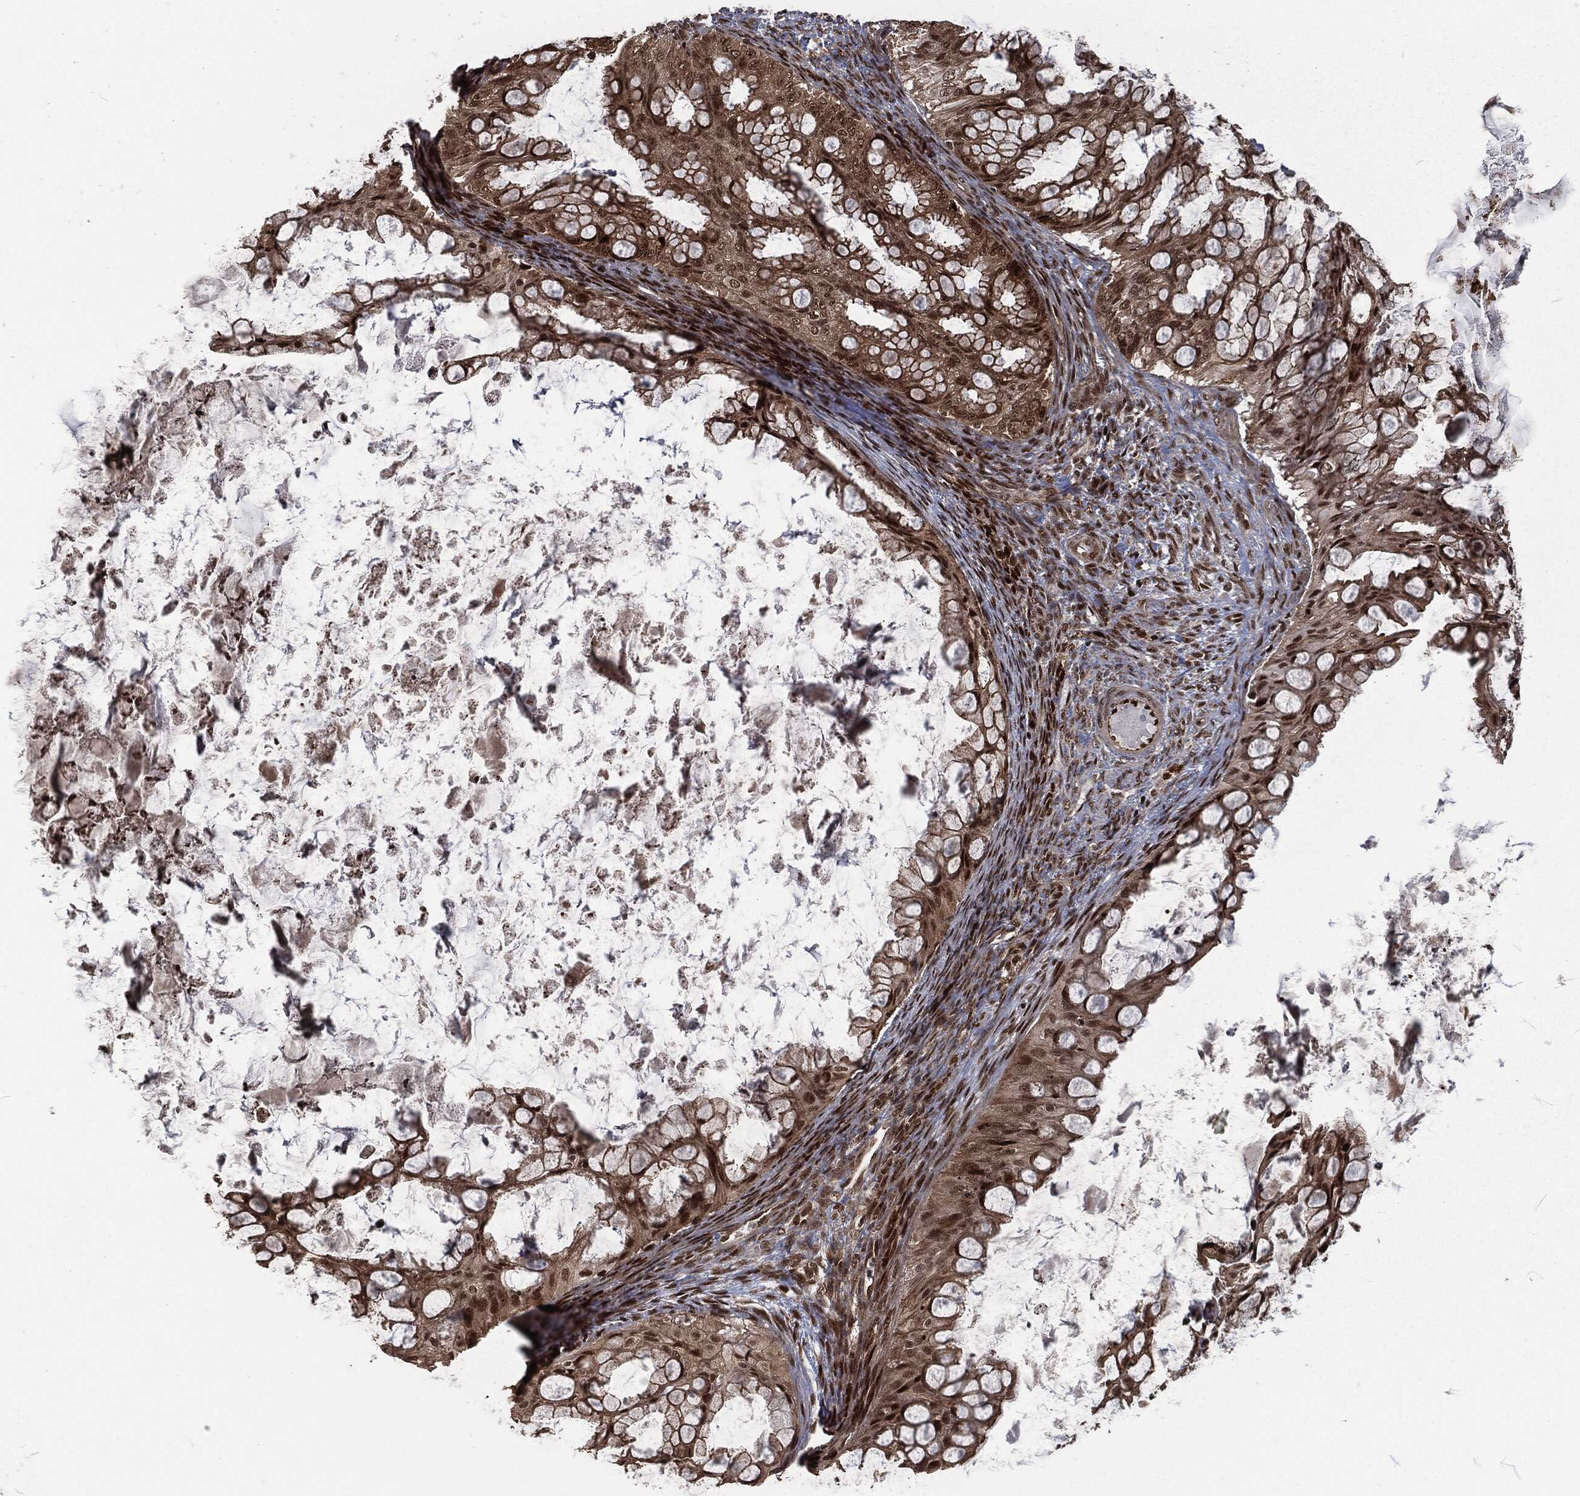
{"staining": {"intensity": "strong", "quantity": "25%-75%", "location": "nuclear"}, "tissue": "ovarian cancer", "cell_type": "Tumor cells", "image_type": "cancer", "snomed": [{"axis": "morphology", "description": "Cystadenocarcinoma, mucinous, NOS"}, {"axis": "topography", "description": "Ovary"}], "caption": "Tumor cells display strong nuclear staining in about 25%-75% of cells in ovarian cancer.", "gene": "NGRN", "patient": {"sex": "female", "age": 35}}